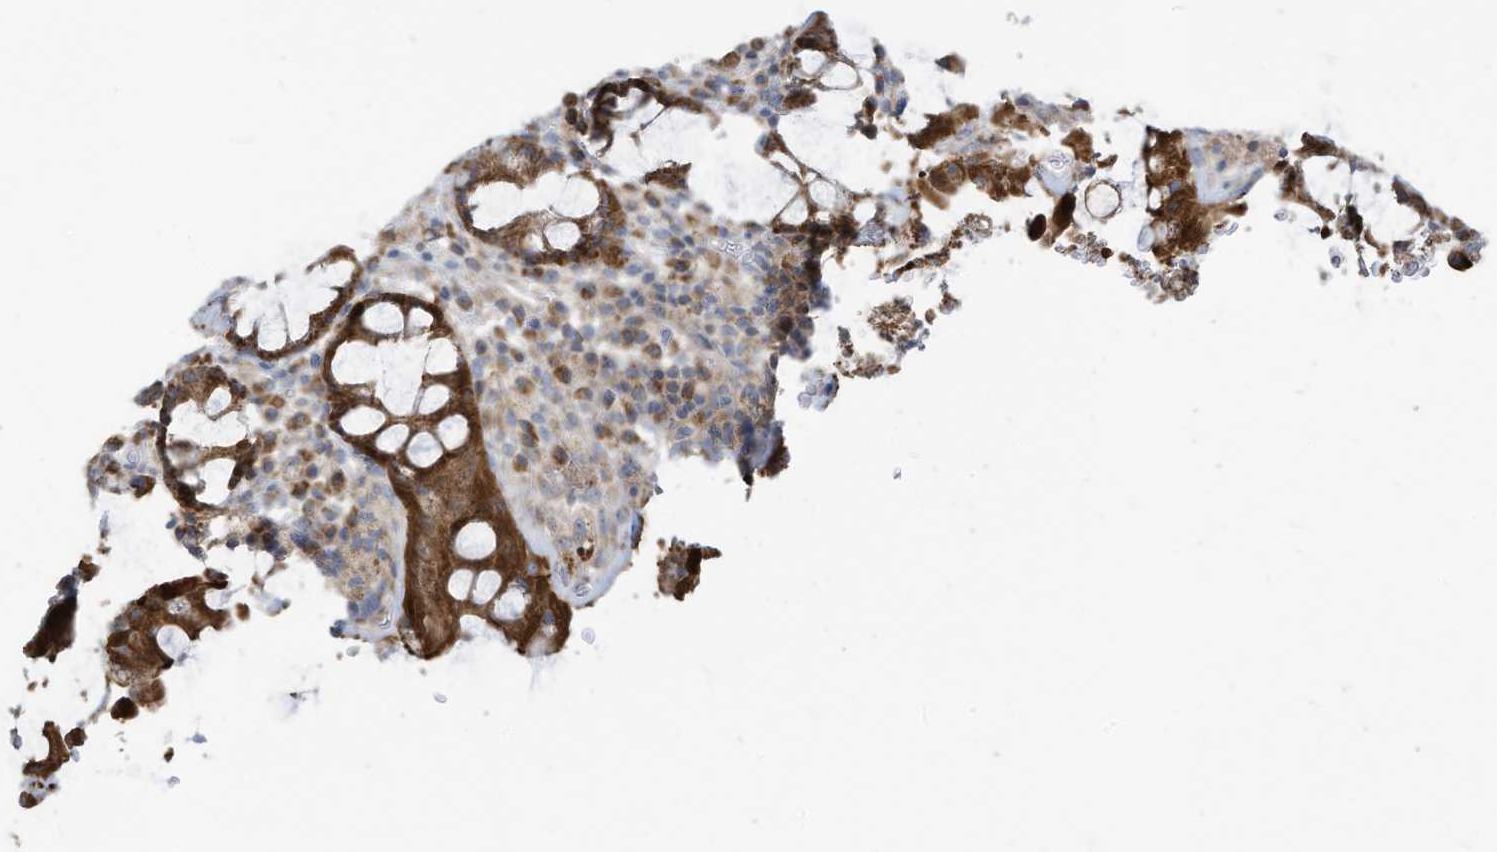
{"staining": {"intensity": "strong", "quantity": ">75%", "location": "cytoplasmic/membranous"}, "tissue": "rectum", "cell_type": "Glandular cells", "image_type": "normal", "snomed": [{"axis": "morphology", "description": "Normal tissue, NOS"}, {"axis": "topography", "description": "Rectum"}], "caption": "The photomicrograph exhibits staining of normal rectum, revealing strong cytoplasmic/membranous protein staining (brown color) within glandular cells.", "gene": "GTPBP2", "patient": {"sex": "male", "age": 64}}